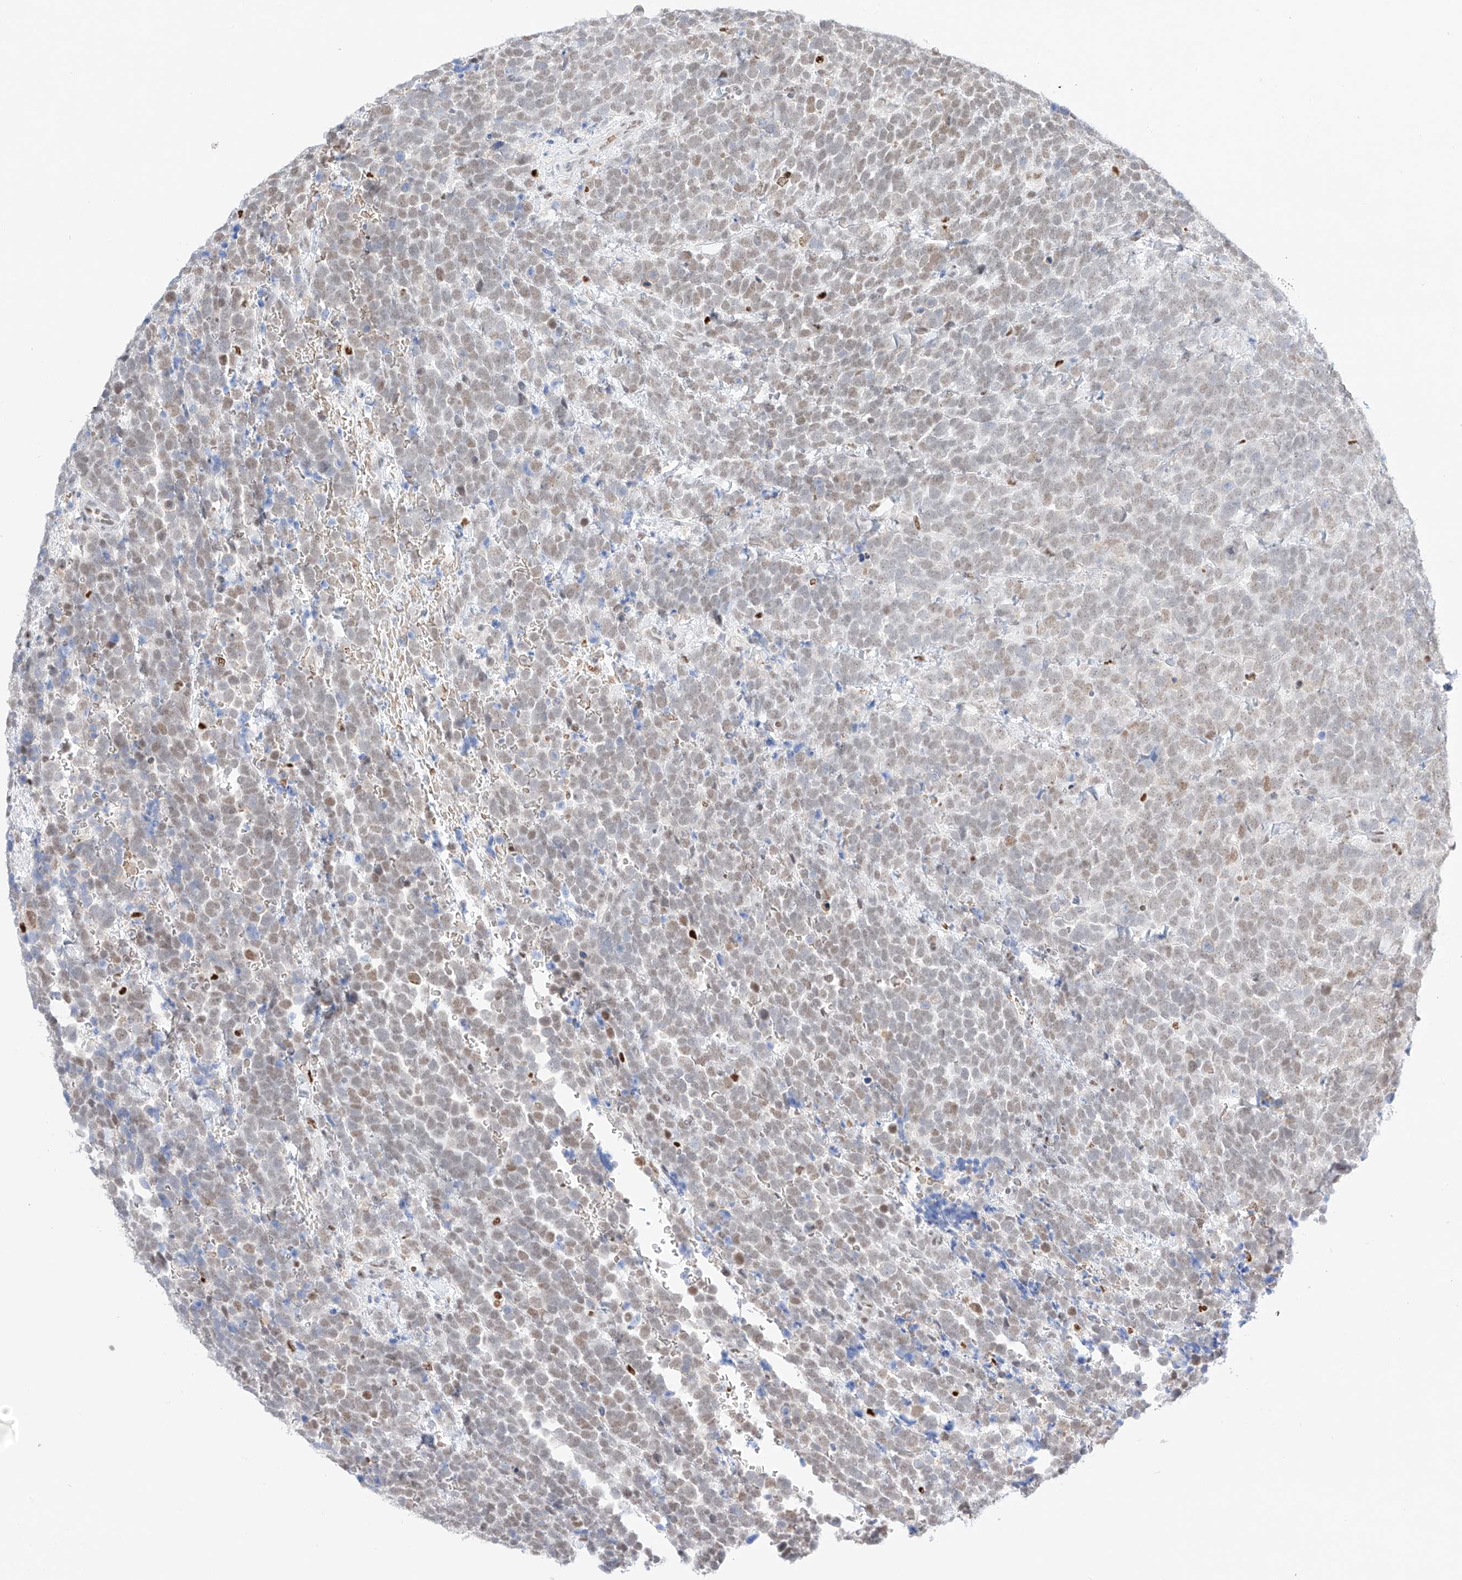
{"staining": {"intensity": "moderate", "quantity": "<25%", "location": "nuclear"}, "tissue": "urothelial cancer", "cell_type": "Tumor cells", "image_type": "cancer", "snomed": [{"axis": "morphology", "description": "Urothelial carcinoma, High grade"}, {"axis": "topography", "description": "Urinary bladder"}], "caption": "This photomicrograph shows urothelial carcinoma (high-grade) stained with IHC to label a protein in brown. The nuclear of tumor cells show moderate positivity for the protein. Nuclei are counter-stained blue.", "gene": "APIP", "patient": {"sex": "female", "age": 82}}